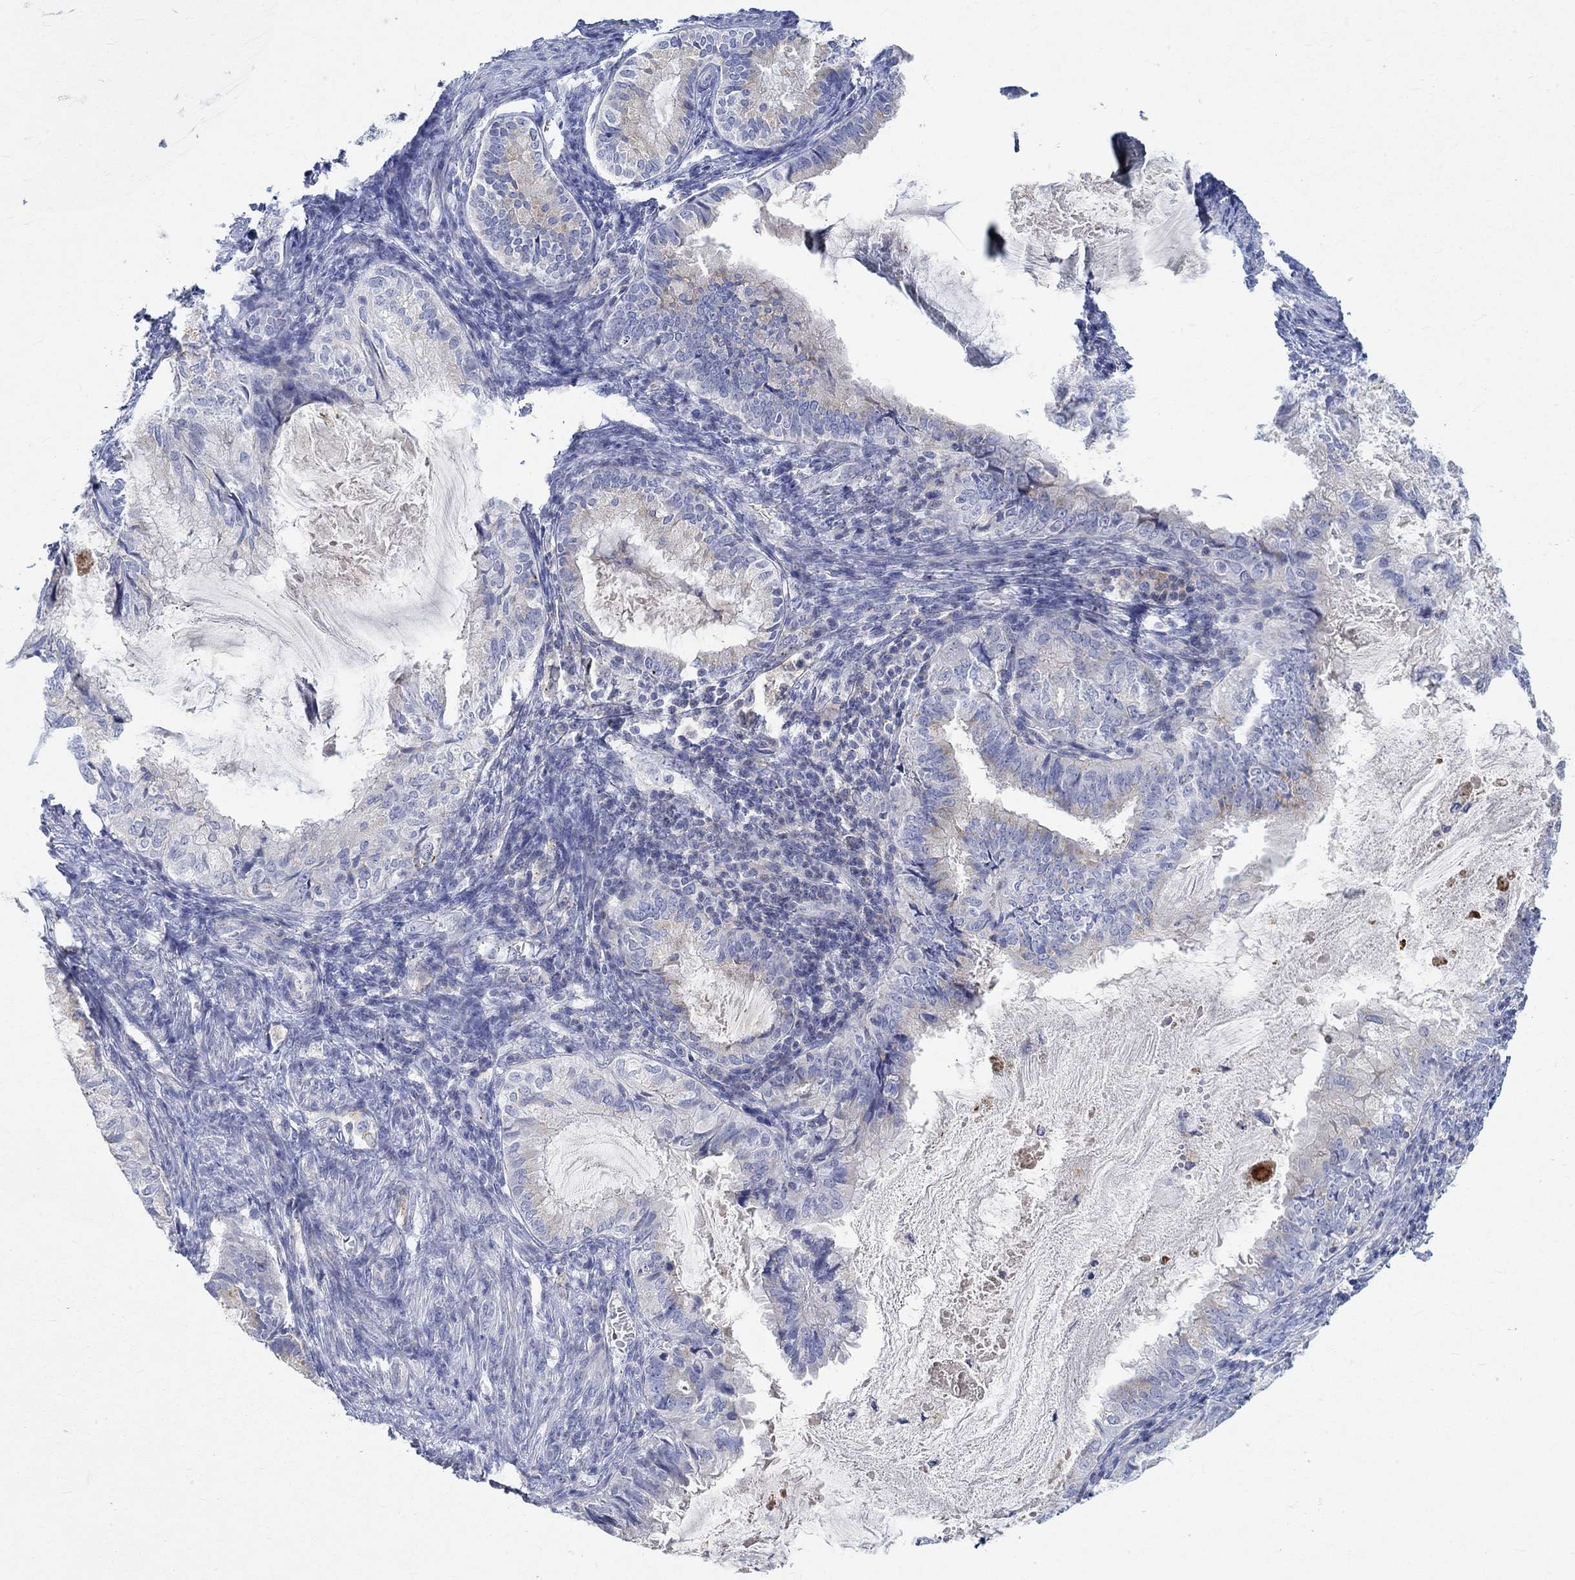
{"staining": {"intensity": "weak", "quantity": "<25%", "location": "cytoplasmic/membranous"}, "tissue": "endometrial cancer", "cell_type": "Tumor cells", "image_type": "cancer", "snomed": [{"axis": "morphology", "description": "Adenocarcinoma, NOS"}, {"axis": "topography", "description": "Endometrium"}], "caption": "Tumor cells show no significant protein positivity in adenocarcinoma (endometrial).", "gene": "NAV3", "patient": {"sex": "female", "age": 86}}